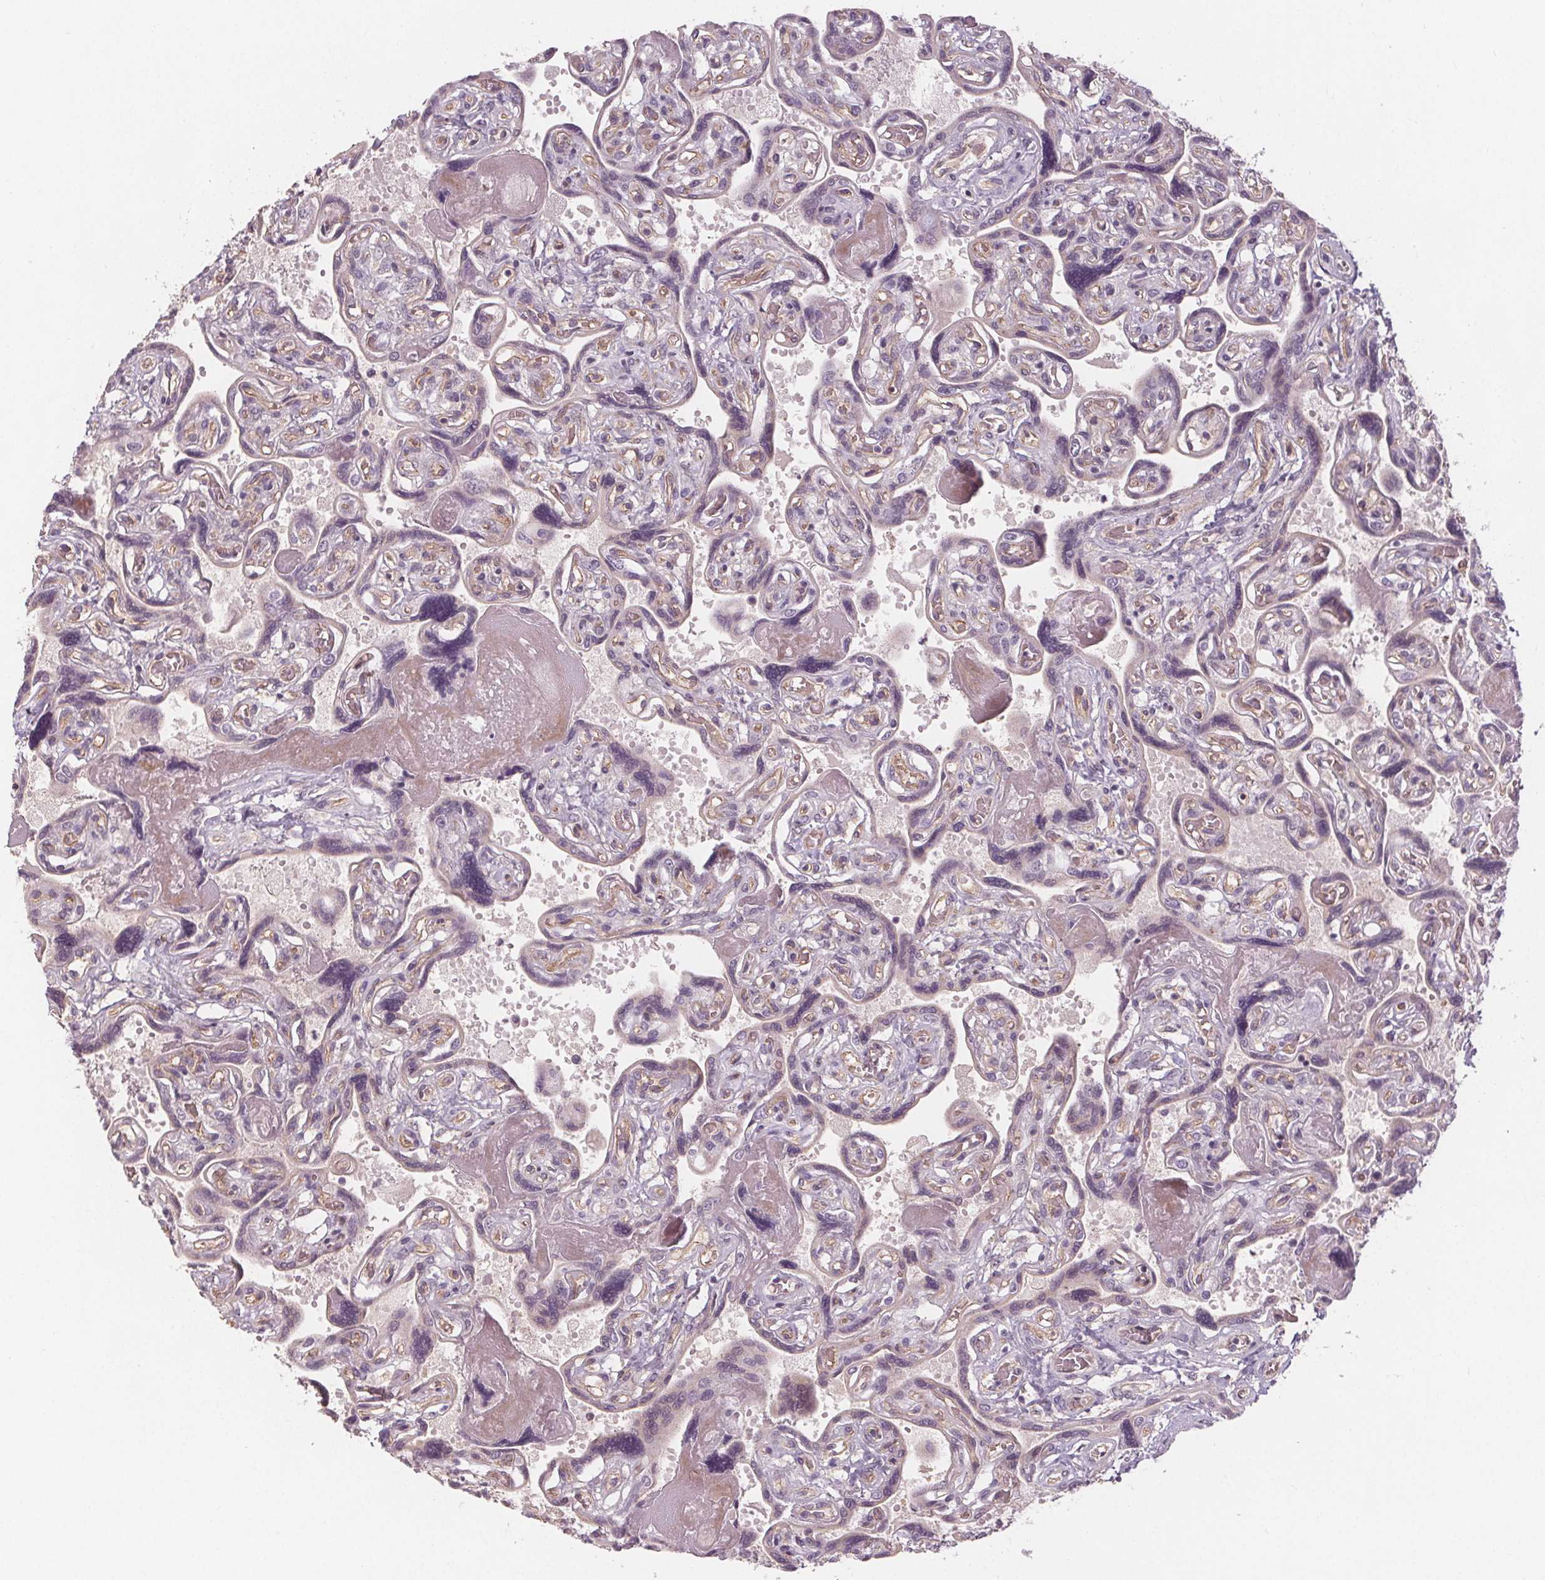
{"staining": {"intensity": "negative", "quantity": "none", "location": "none"}, "tissue": "placenta", "cell_type": "Decidual cells", "image_type": "normal", "snomed": [{"axis": "morphology", "description": "Normal tissue, NOS"}, {"axis": "topography", "description": "Placenta"}], "caption": "This is a photomicrograph of immunohistochemistry staining of benign placenta, which shows no expression in decidual cells.", "gene": "VNN1", "patient": {"sex": "female", "age": 32}}